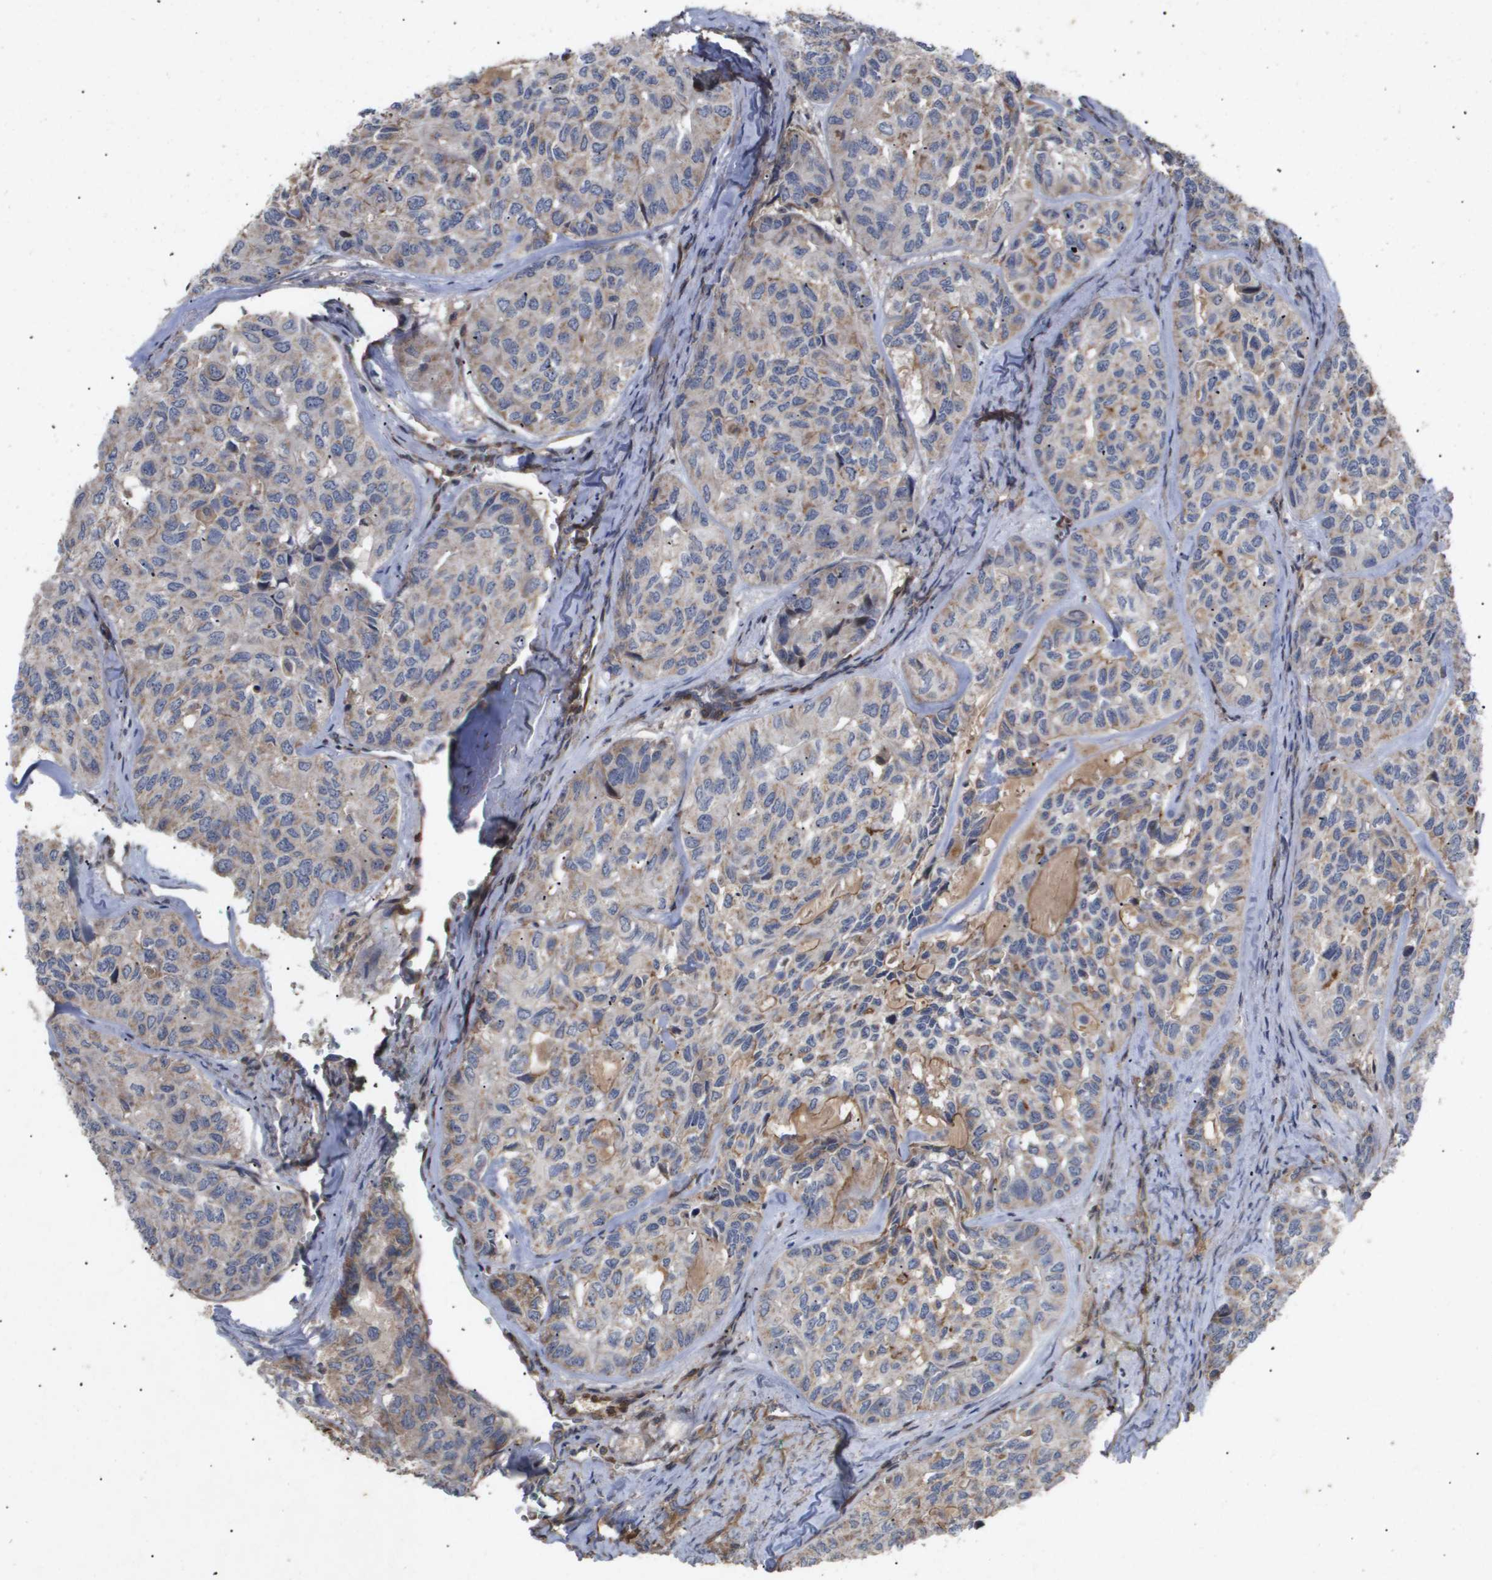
{"staining": {"intensity": "weak", "quantity": "<25%", "location": "cytoplasmic/membranous"}, "tissue": "head and neck cancer", "cell_type": "Tumor cells", "image_type": "cancer", "snomed": [{"axis": "morphology", "description": "Adenocarcinoma, NOS"}, {"axis": "topography", "description": "Salivary gland, NOS"}, {"axis": "topography", "description": "Head-Neck"}], "caption": "Tumor cells are negative for protein expression in human head and neck adenocarcinoma.", "gene": "TNS1", "patient": {"sex": "female", "age": 76}}